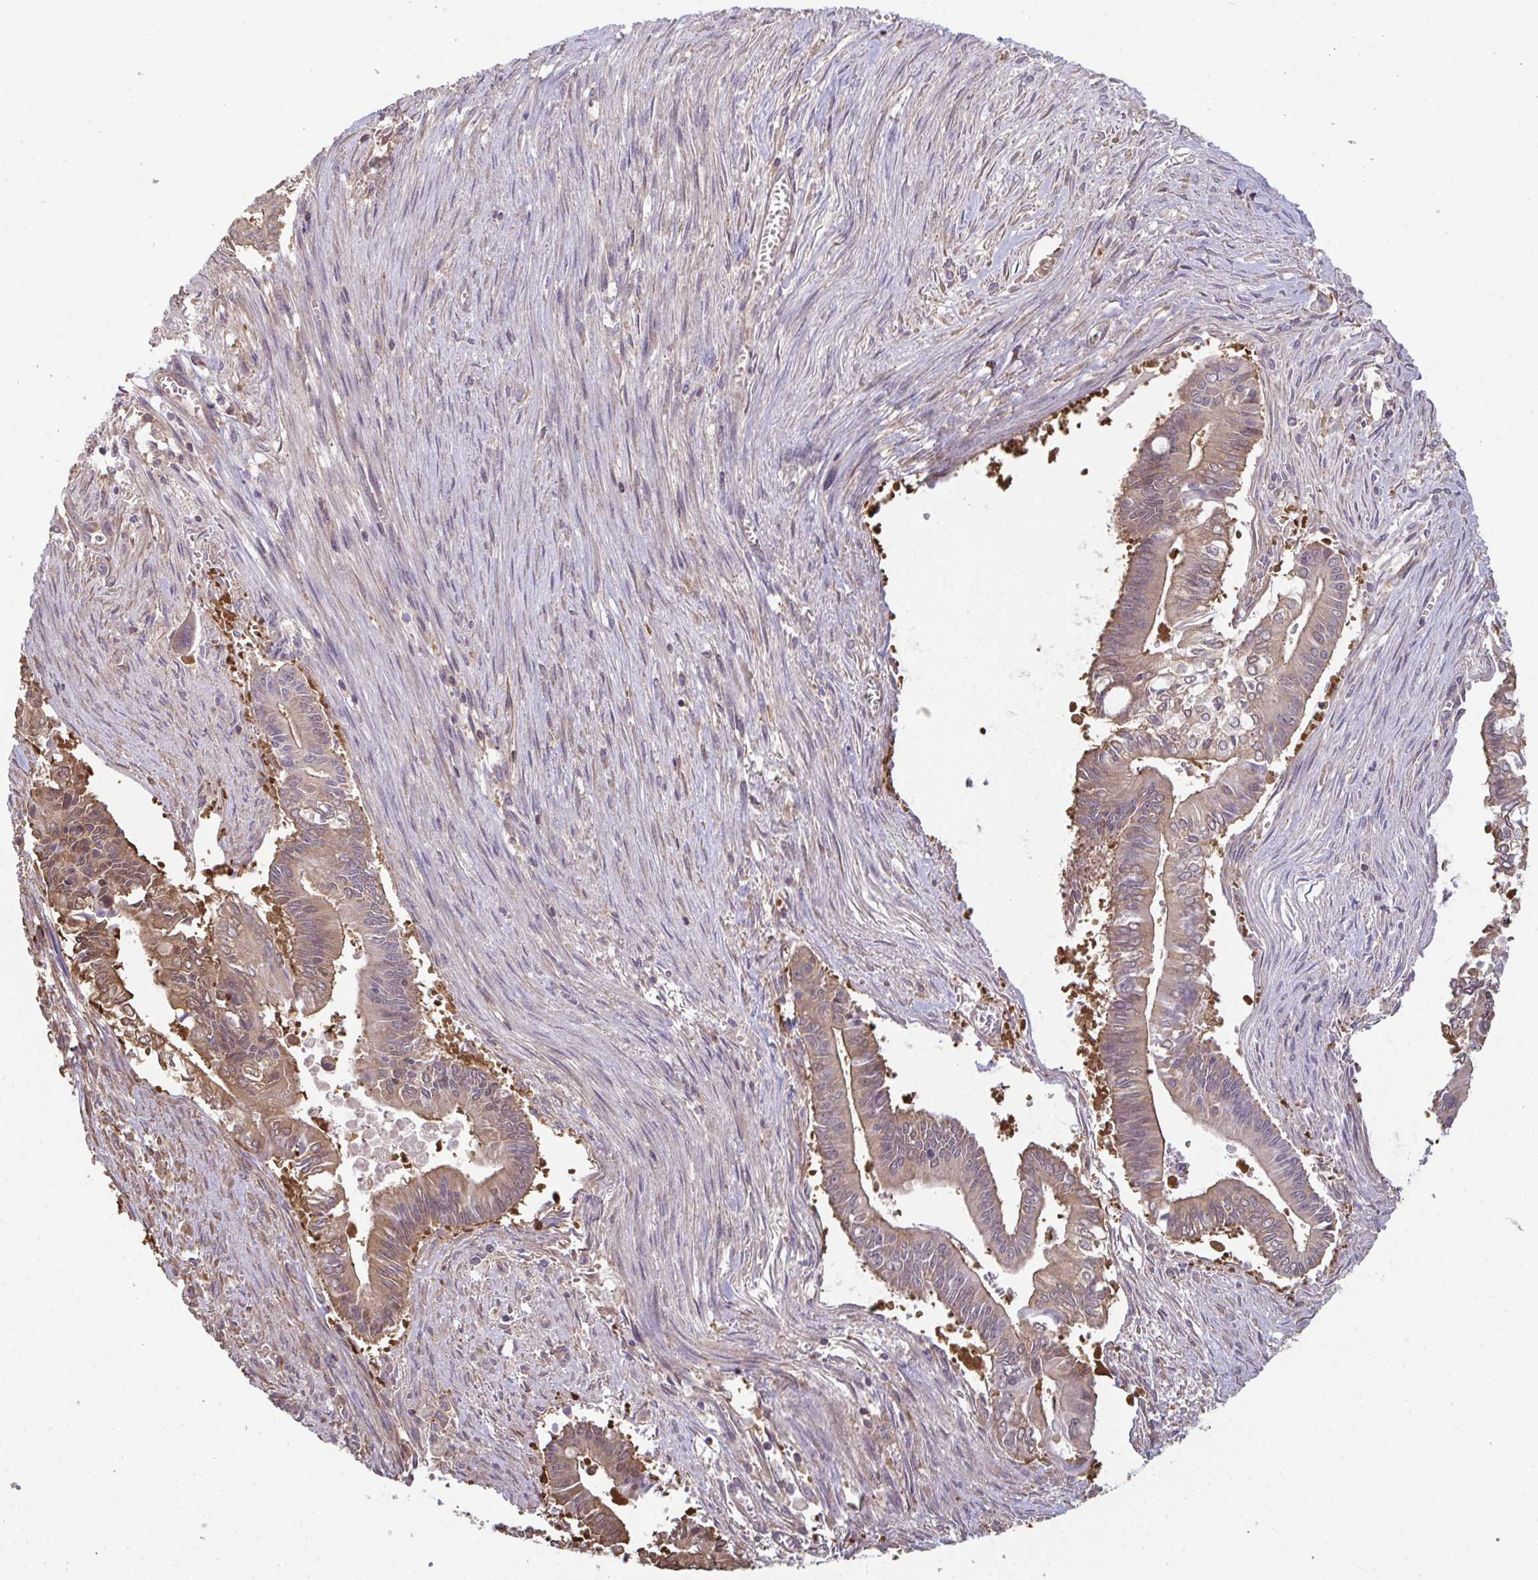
{"staining": {"intensity": "moderate", "quantity": "25%-75%", "location": "cytoplasmic/membranous,nuclear"}, "tissue": "pancreatic cancer", "cell_type": "Tumor cells", "image_type": "cancer", "snomed": [{"axis": "morphology", "description": "Adenocarcinoma, NOS"}, {"axis": "topography", "description": "Pancreas"}], "caption": "Immunohistochemical staining of pancreatic cancer exhibits medium levels of moderate cytoplasmic/membranous and nuclear protein positivity in approximately 25%-75% of tumor cells. The staining is performed using DAB brown chromogen to label protein expression. The nuclei are counter-stained blue using hematoxylin.", "gene": "TTC9C", "patient": {"sex": "male", "age": 68}}